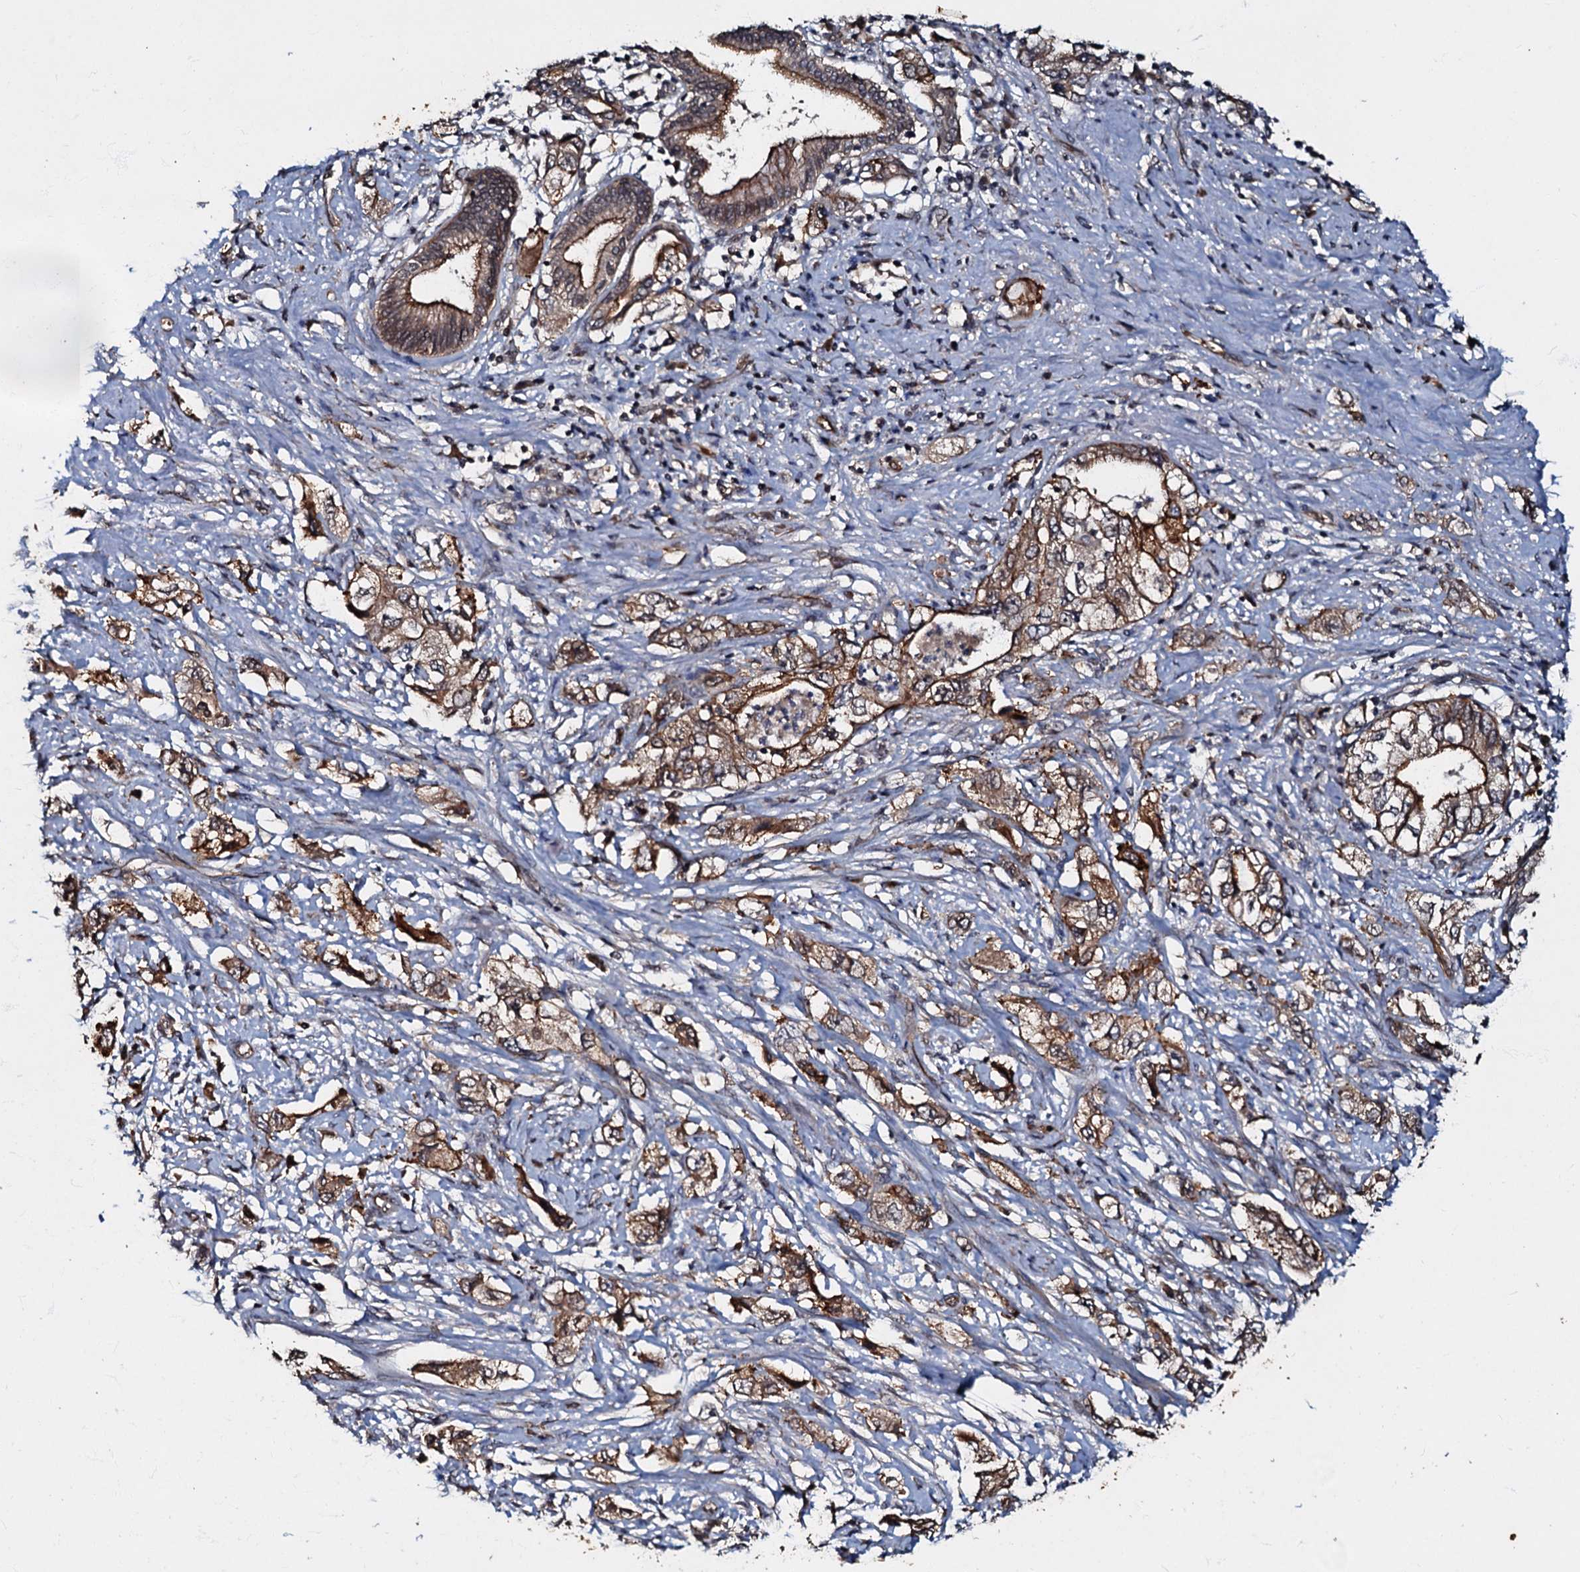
{"staining": {"intensity": "moderate", "quantity": ">75%", "location": "cytoplasmic/membranous"}, "tissue": "pancreatic cancer", "cell_type": "Tumor cells", "image_type": "cancer", "snomed": [{"axis": "morphology", "description": "Adenocarcinoma, NOS"}, {"axis": "topography", "description": "Pancreas"}], "caption": "Immunohistochemistry of human pancreatic cancer (adenocarcinoma) exhibits medium levels of moderate cytoplasmic/membranous staining in about >75% of tumor cells.", "gene": "MANSC4", "patient": {"sex": "female", "age": 73}}